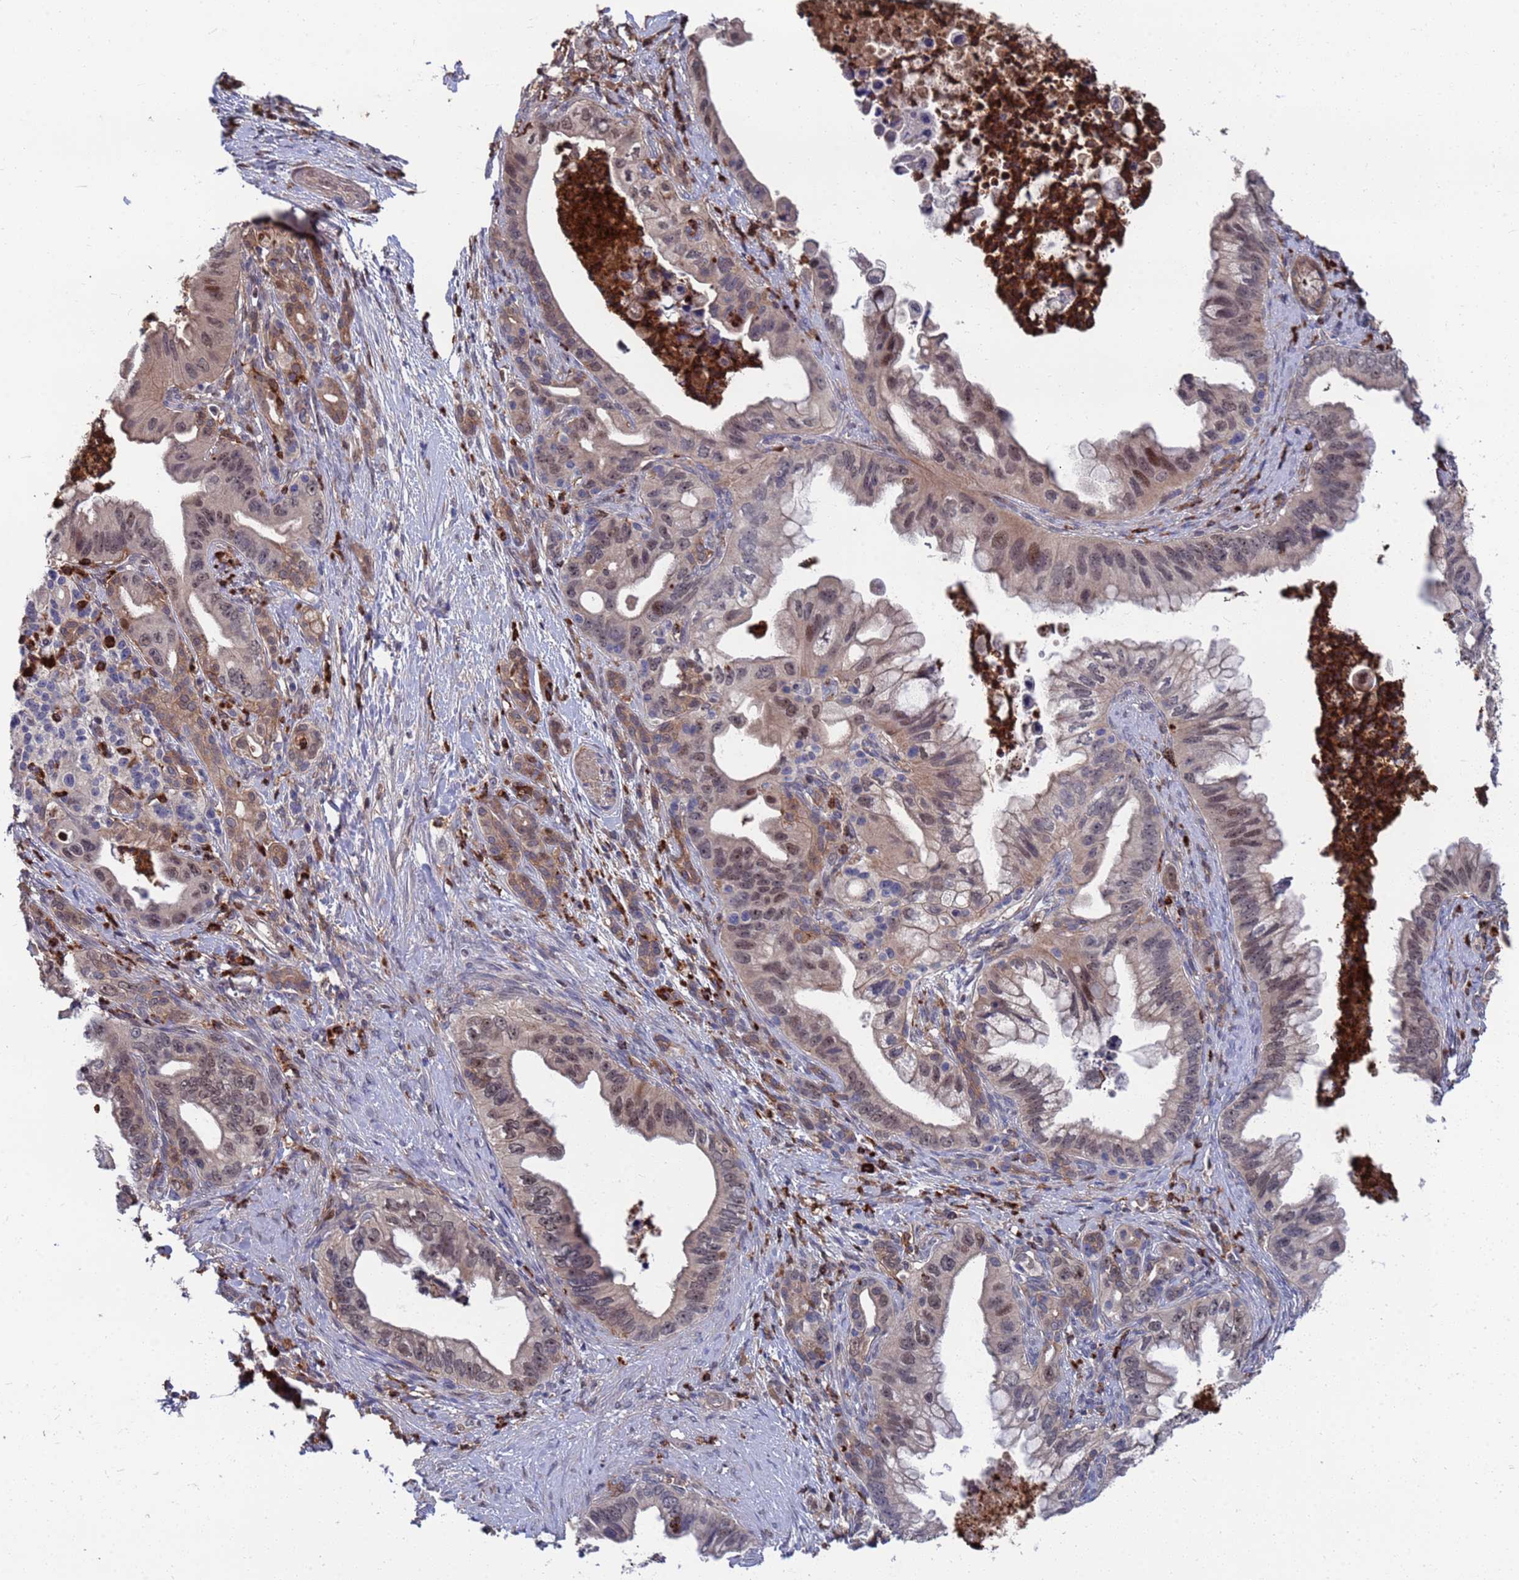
{"staining": {"intensity": "weak", "quantity": "25%-75%", "location": "cytoplasmic/membranous,nuclear"}, "tissue": "pancreatic cancer", "cell_type": "Tumor cells", "image_type": "cancer", "snomed": [{"axis": "morphology", "description": "Adenocarcinoma, NOS"}, {"axis": "topography", "description": "Pancreas"}], "caption": "Immunohistochemical staining of pancreatic cancer (adenocarcinoma) reveals low levels of weak cytoplasmic/membranous and nuclear protein staining in about 25%-75% of tumor cells.", "gene": "TMBIM6", "patient": {"sex": "male", "age": 58}}